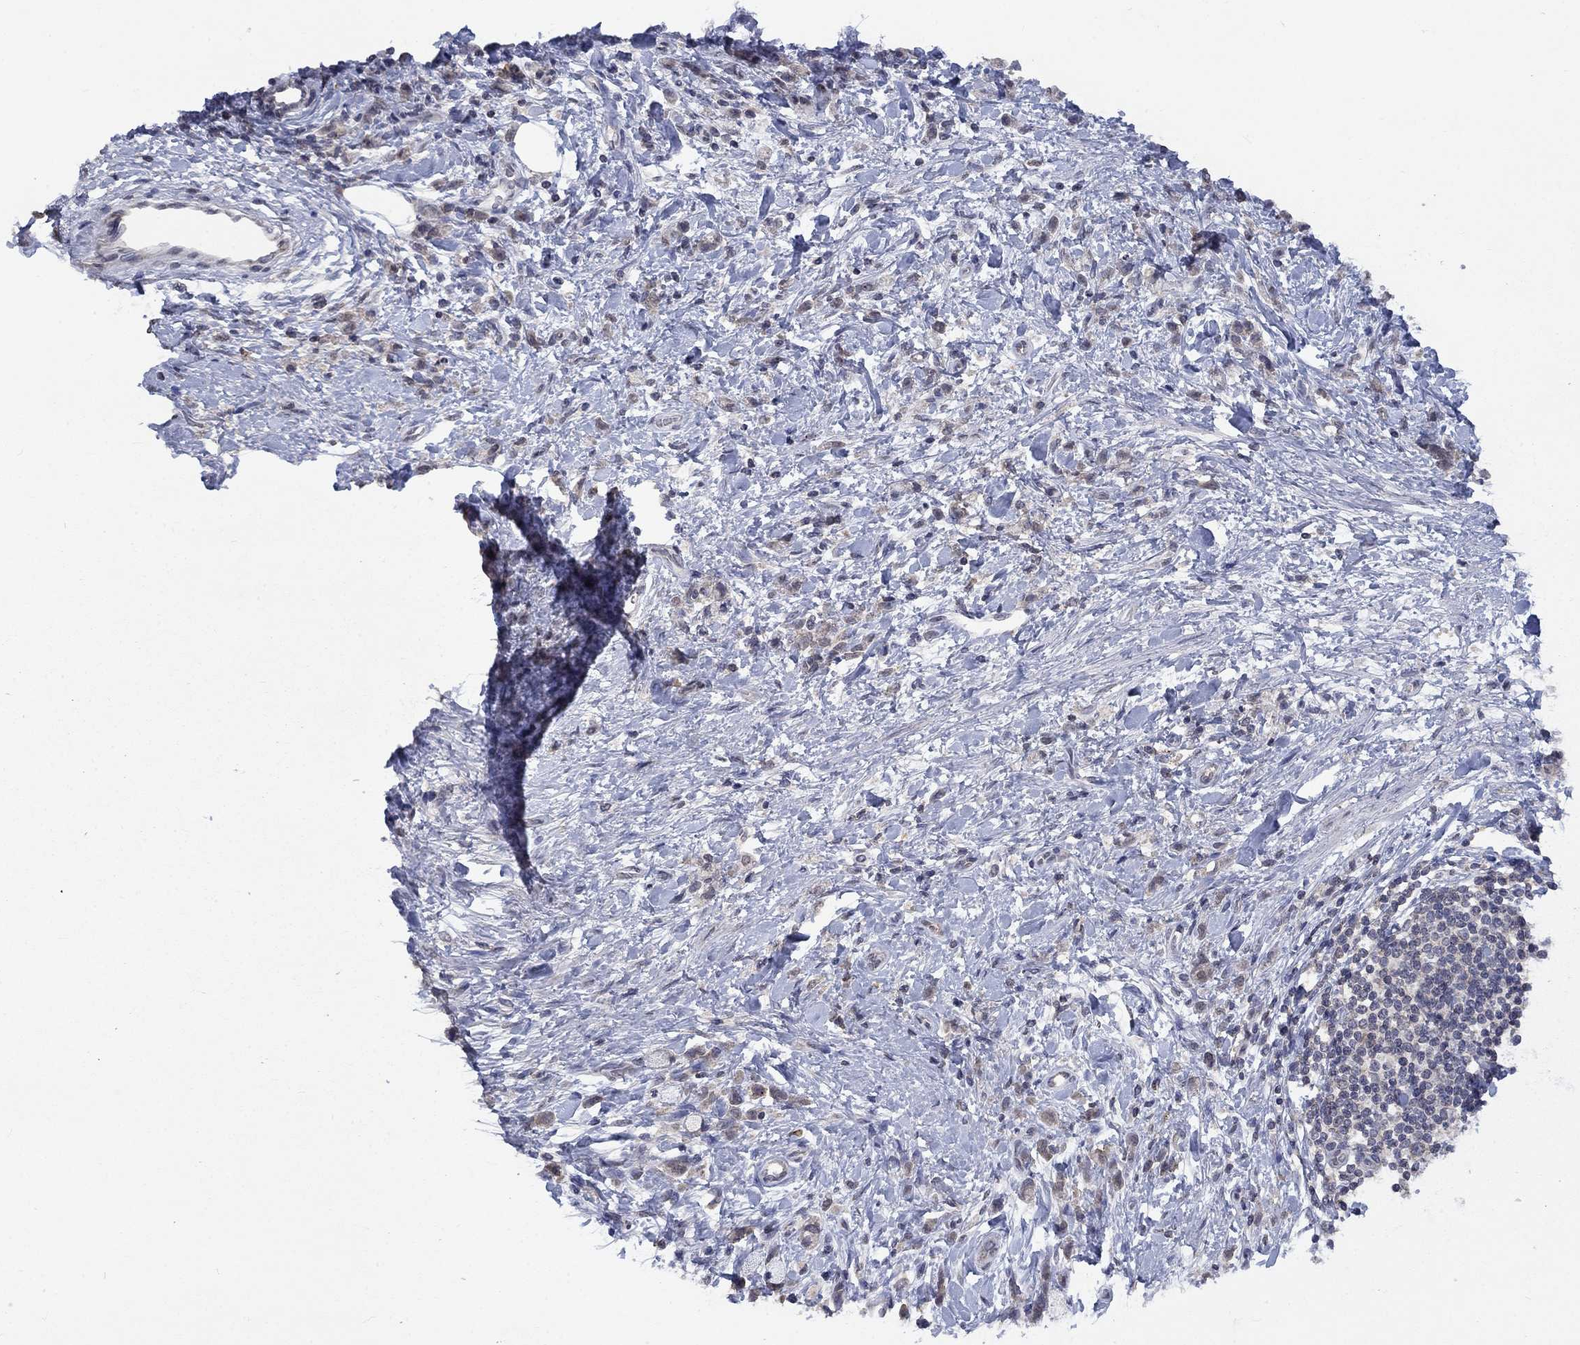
{"staining": {"intensity": "weak", "quantity": "25%-75%", "location": "cytoplasmic/membranous"}, "tissue": "stomach cancer", "cell_type": "Tumor cells", "image_type": "cancer", "snomed": [{"axis": "morphology", "description": "Adenocarcinoma, NOS"}, {"axis": "topography", "description": "Stomach"}], "caption": "A histopathology image of human stomach cancer (adenocarcinoma) stained for a protein demonstrates weak cytoplasmic/membranous brown staining in tumor cells. The staining was performed using DAB, with brown indicating positive protein expression. Nuclei are stained blue with hematoxylin.", "gene": "SPATA33", "patient": {"sex": "male", "age": 77}}